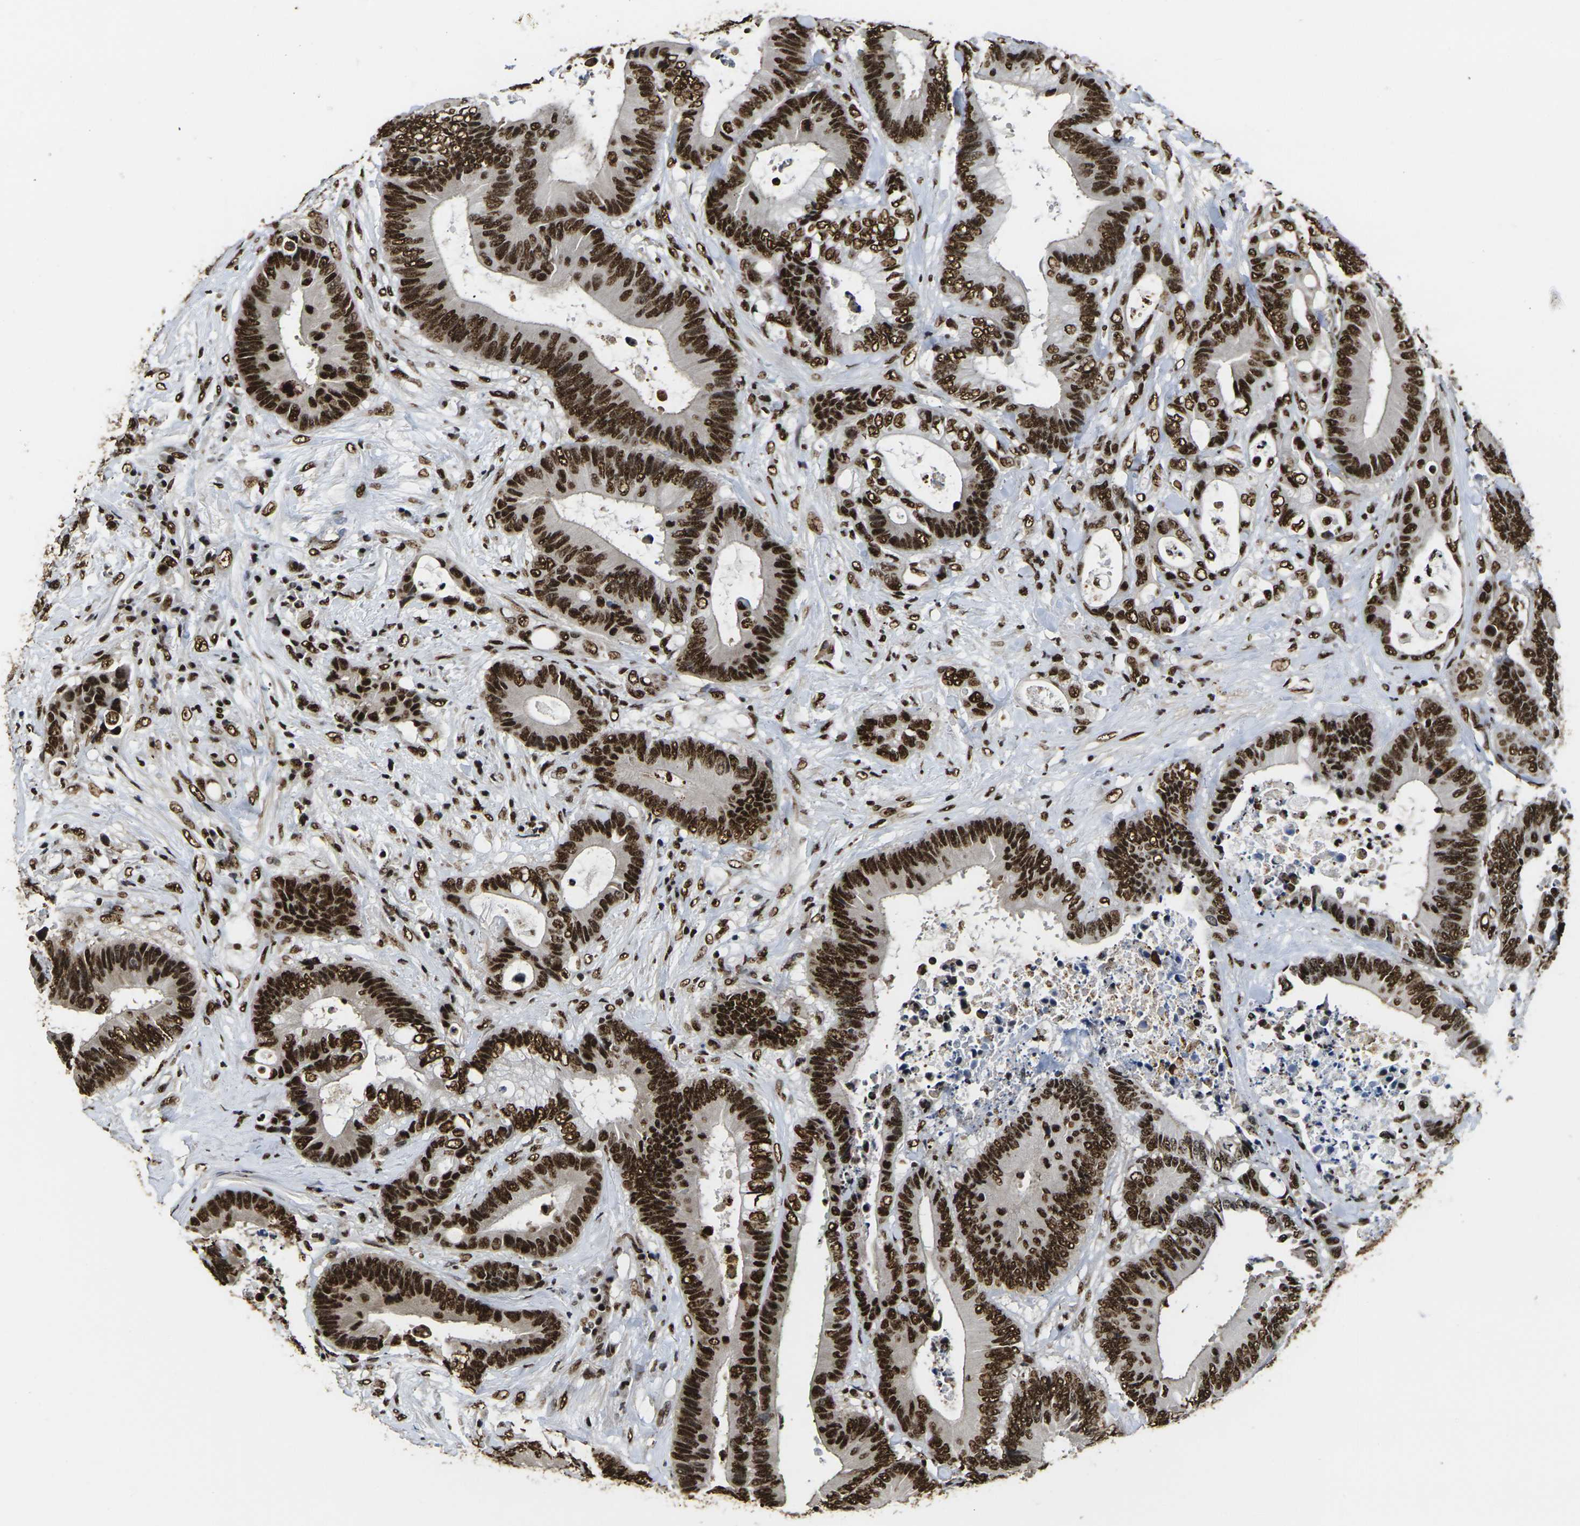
{"staining": {"intensity": "strong", "quantity": ">75%", "location": "nuclear"}, "tissue": "colorectal cancer", "cell_type": "Tumor cells", "image_type": "cancer", "snomed": [{"axis": "morphology", "description": "Adenocarcinoma, NOS"}, {"axis": "topography", "description": "Rectum"}], "caption": "Colorectal cancer (adenocarcinoma) tissue reveals strong nuclear expression in about >75% of tumor cells", "gene": "SMARCC1", "patient": {"sex": "male", "age": 55}}